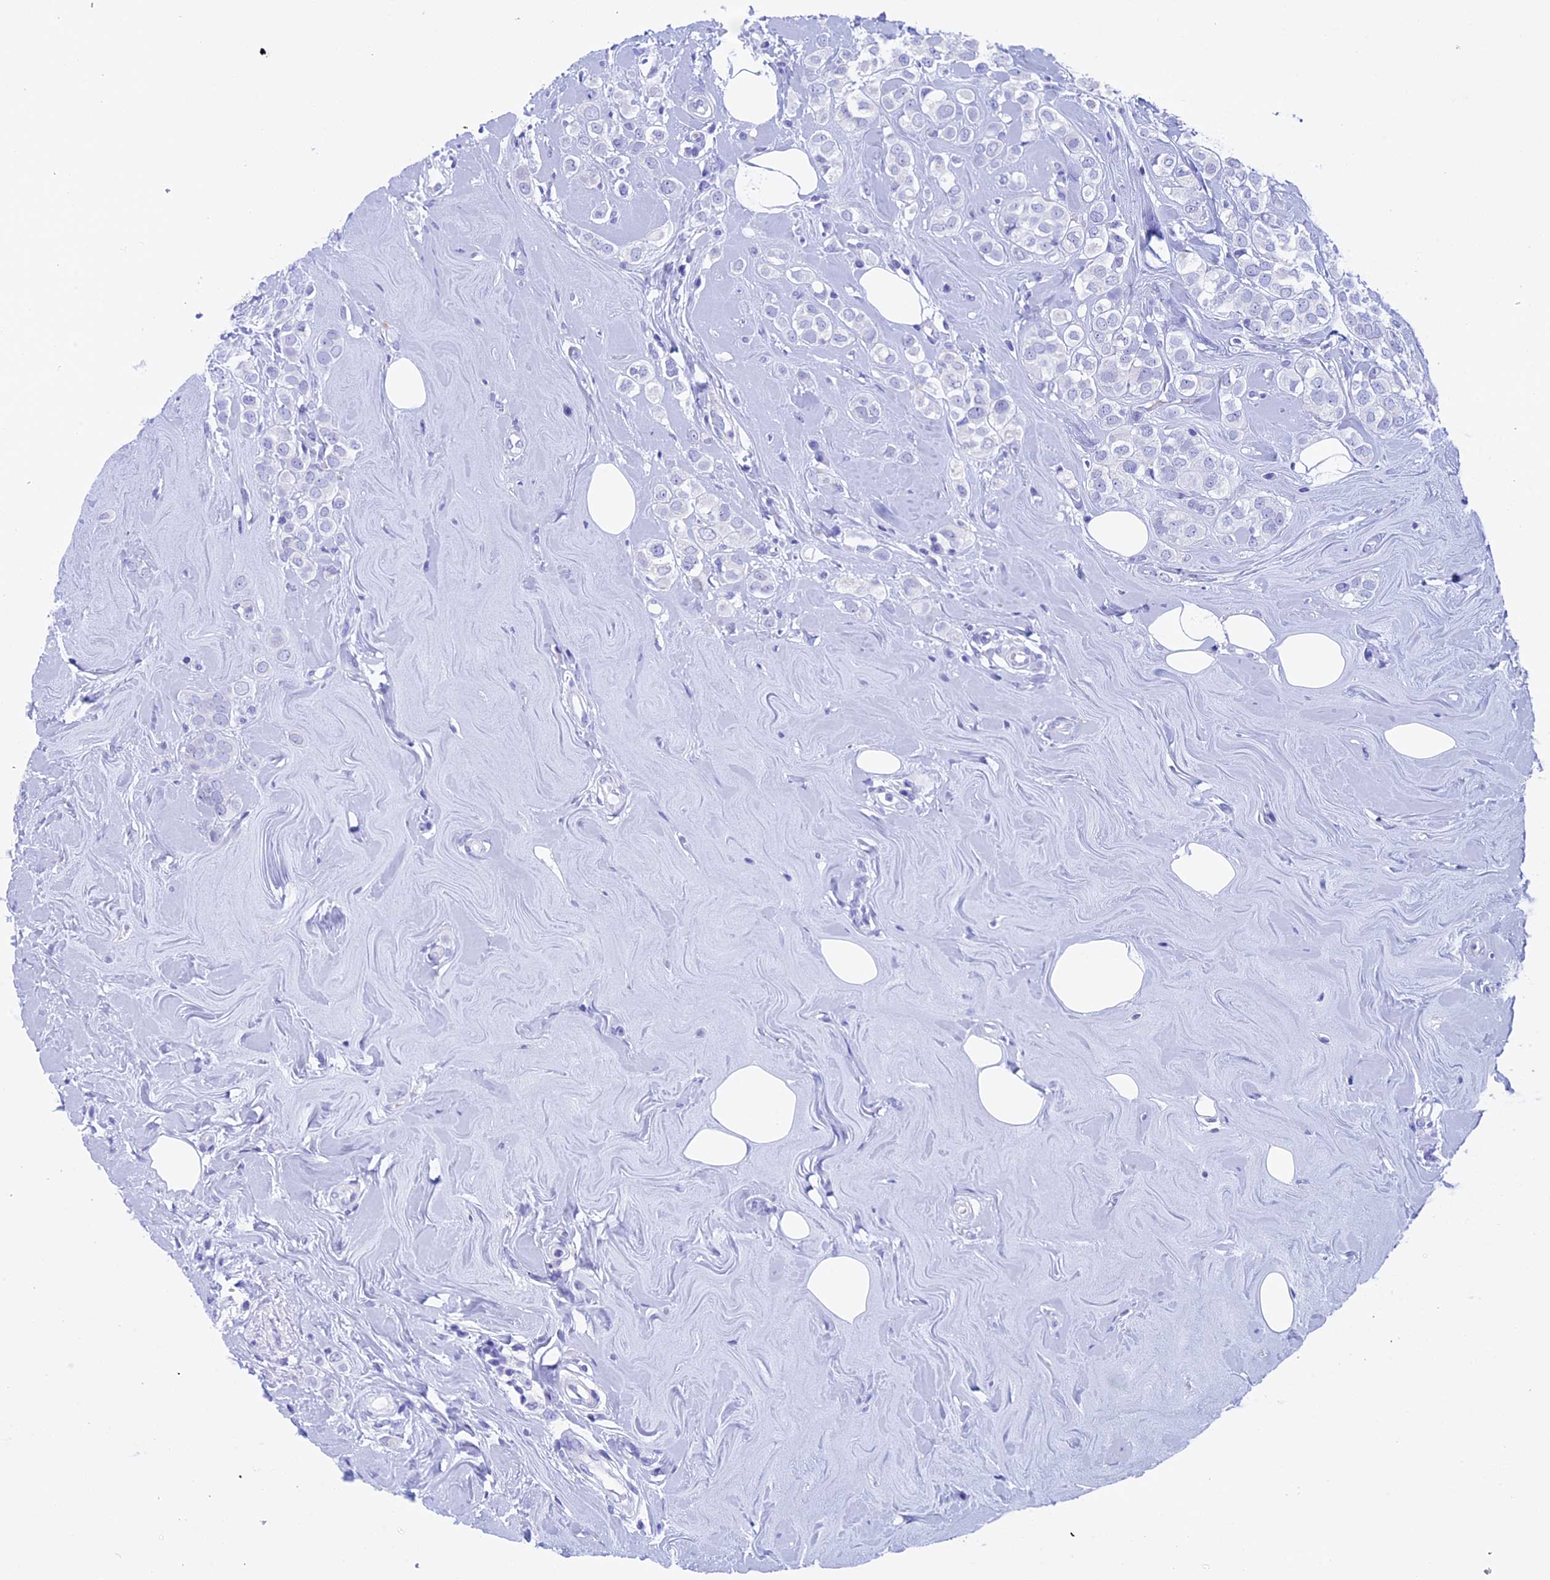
{"staining": {"intensity": "negative", "quantity": "none", "location": "none"}, "tissue": "breast cancer", "cell_type": "Tumor cells", "image_type": "cancer", "snomed": [{"axis": "morphology", "description": "Lobular carcinoma"}, {"axis": "topography", "description": "Breast"}], "caption": "The IHC micrograph has no significant expression in tumor cells of breast lobular carcinoma tissue. The staining is performed using DAB brown chromogen with nuclei counter-stained in using hematoxylin.", "gene": "FAM169A", "patient": {"sex": "female", "age": 47}}